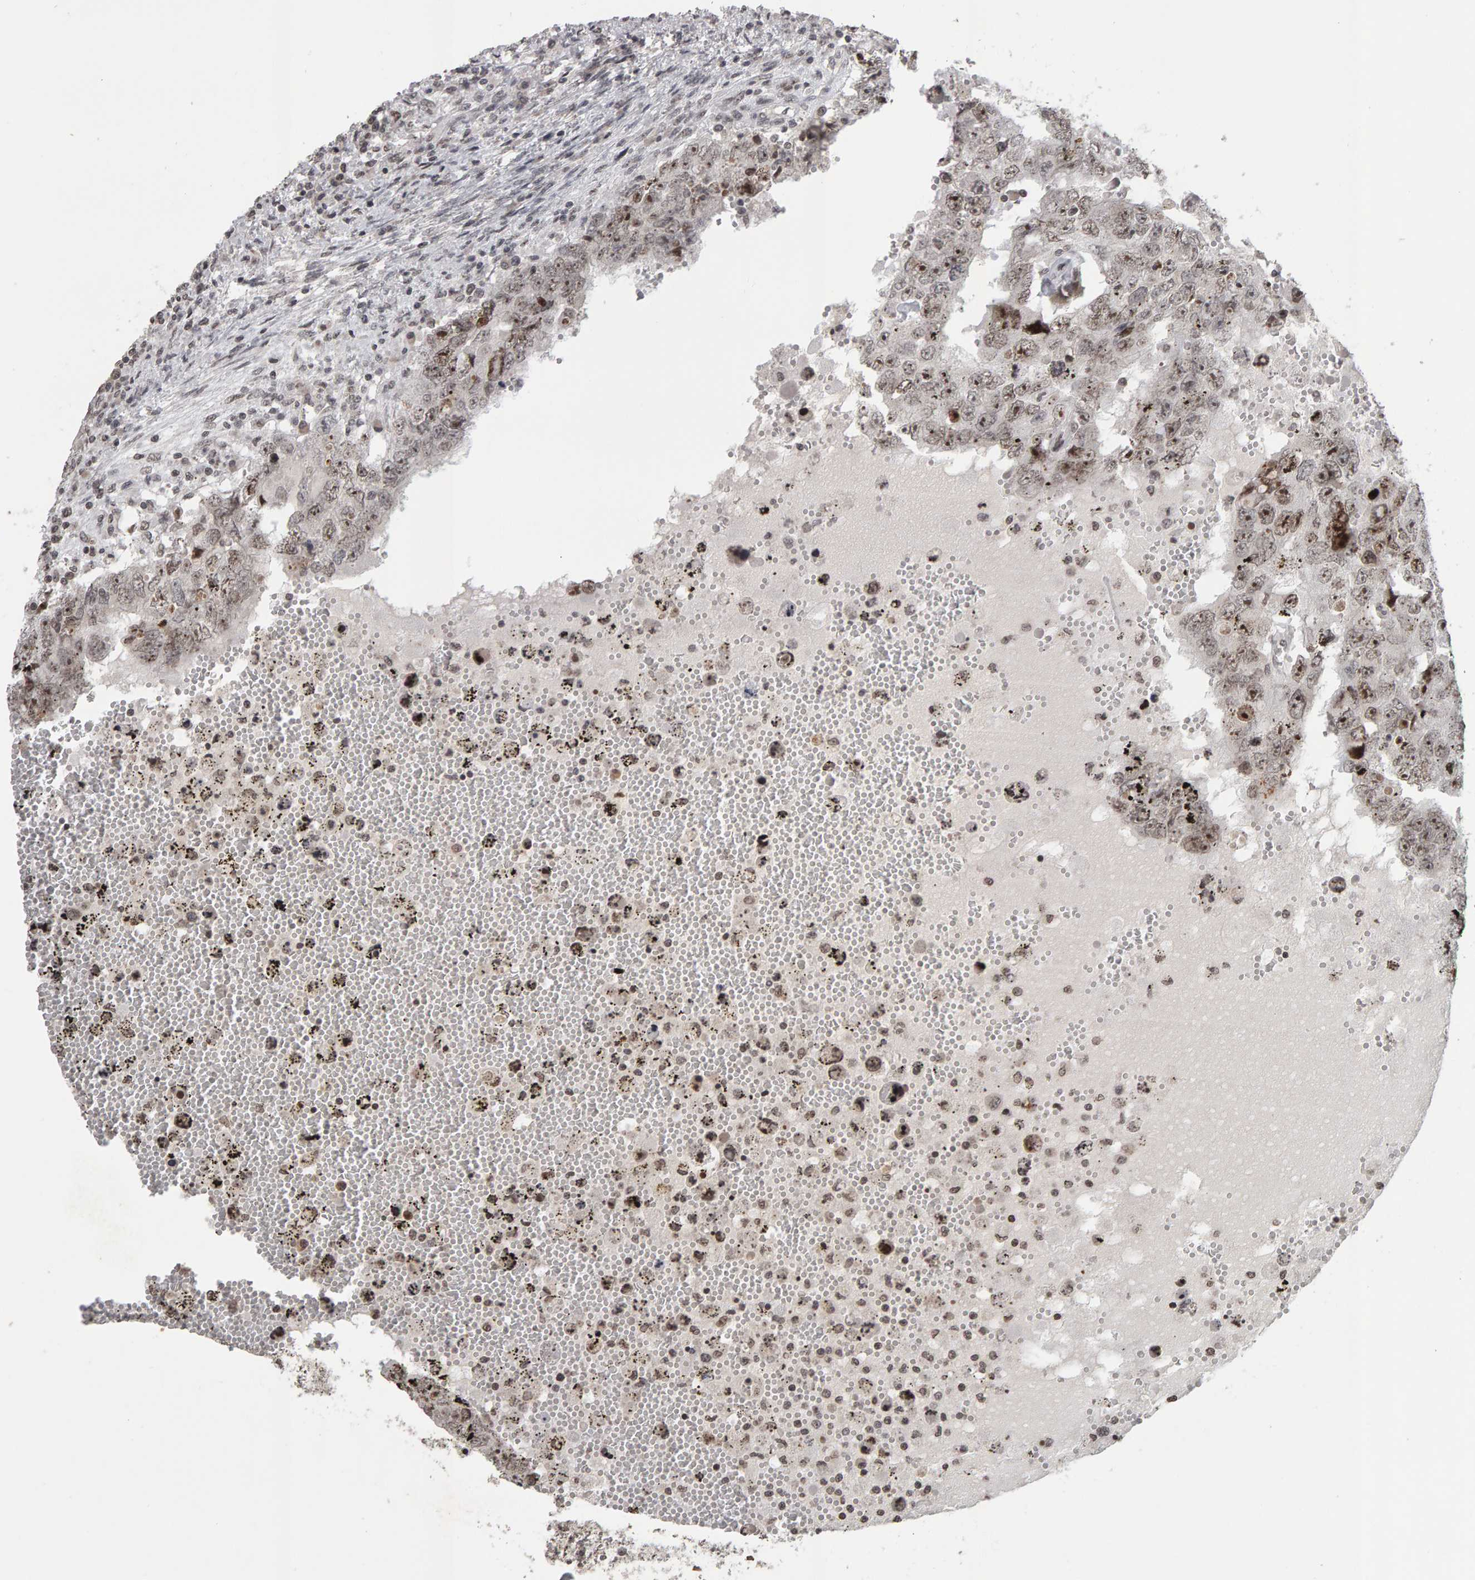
{"staining": {"intensity": "moderate", "quantity": ">75%", "location": "nuclear"}, "tissue": "testis cancer", "cell_type": "Tumor cells", "image_type": "cancer", "snomed": [{"axis": "morphology", "description": "Carcinoma, Embryonal, NOS"}, {"axis": "topography", "description": "Testis"}], "caption": "Brown immunohistochemical staining in embryonal carcinoma (testis) reveals moderate nuclear expression in approximately >75% of tumor cells.", "gene": "TRAM1", "patient": {"sex": "male", "age": 26}}